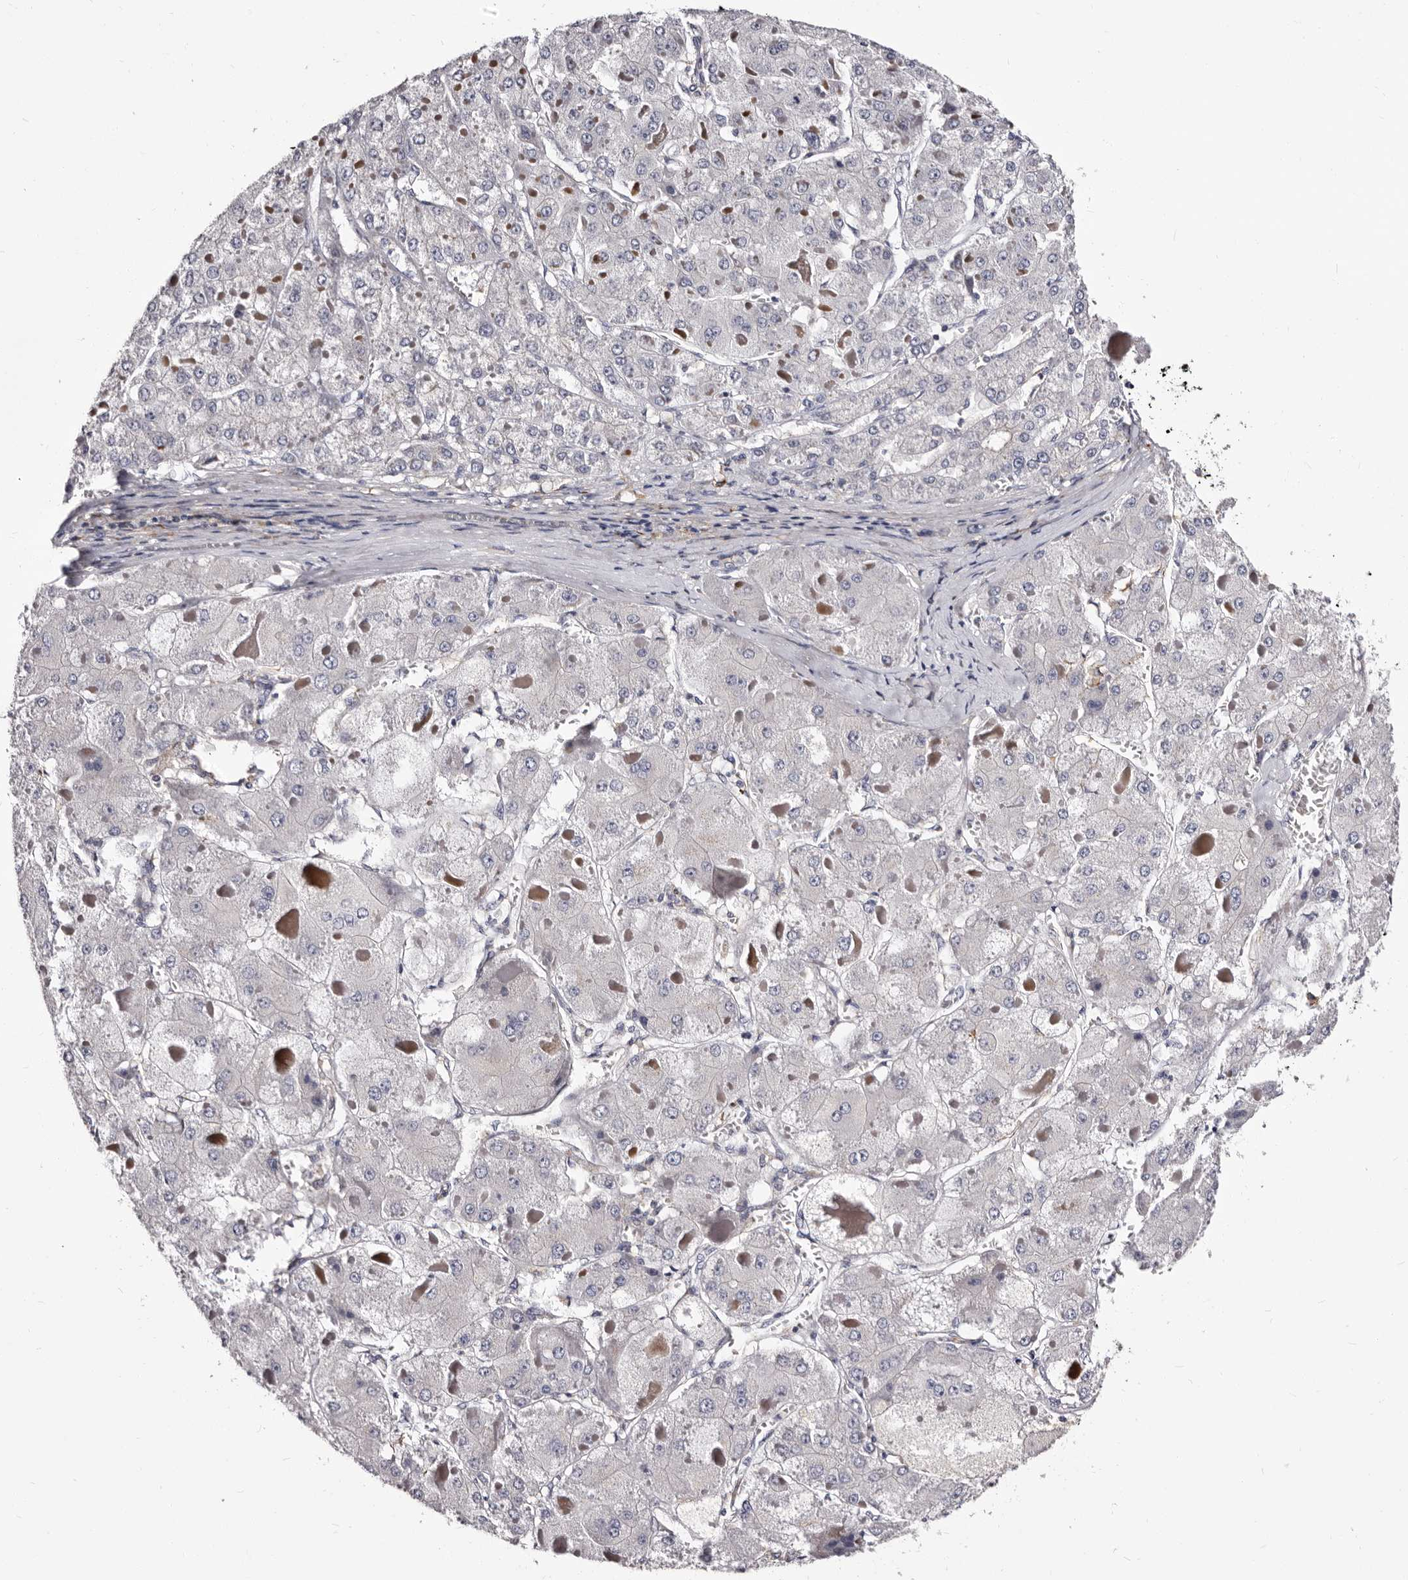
{"staining": {"intensity": "negative", "quantity": "none", "location": "none"}, "tissue": "liver cancer", "cell_type": "Tumor cells", "image_type": "cancer", "snomed": [{"axis": "morphology", "description": "Carcinoma, Hepatocellular, NOS"}, {"axis": "topography", "description": "Liver"}], "caption": "Liver cancer (hepatocellular carcinoma) was stained to show a protein in brown. There is no significant staining in tumor cells.", "gene": "AUNIP", "patient": {"sex": "female", "age": 73}}